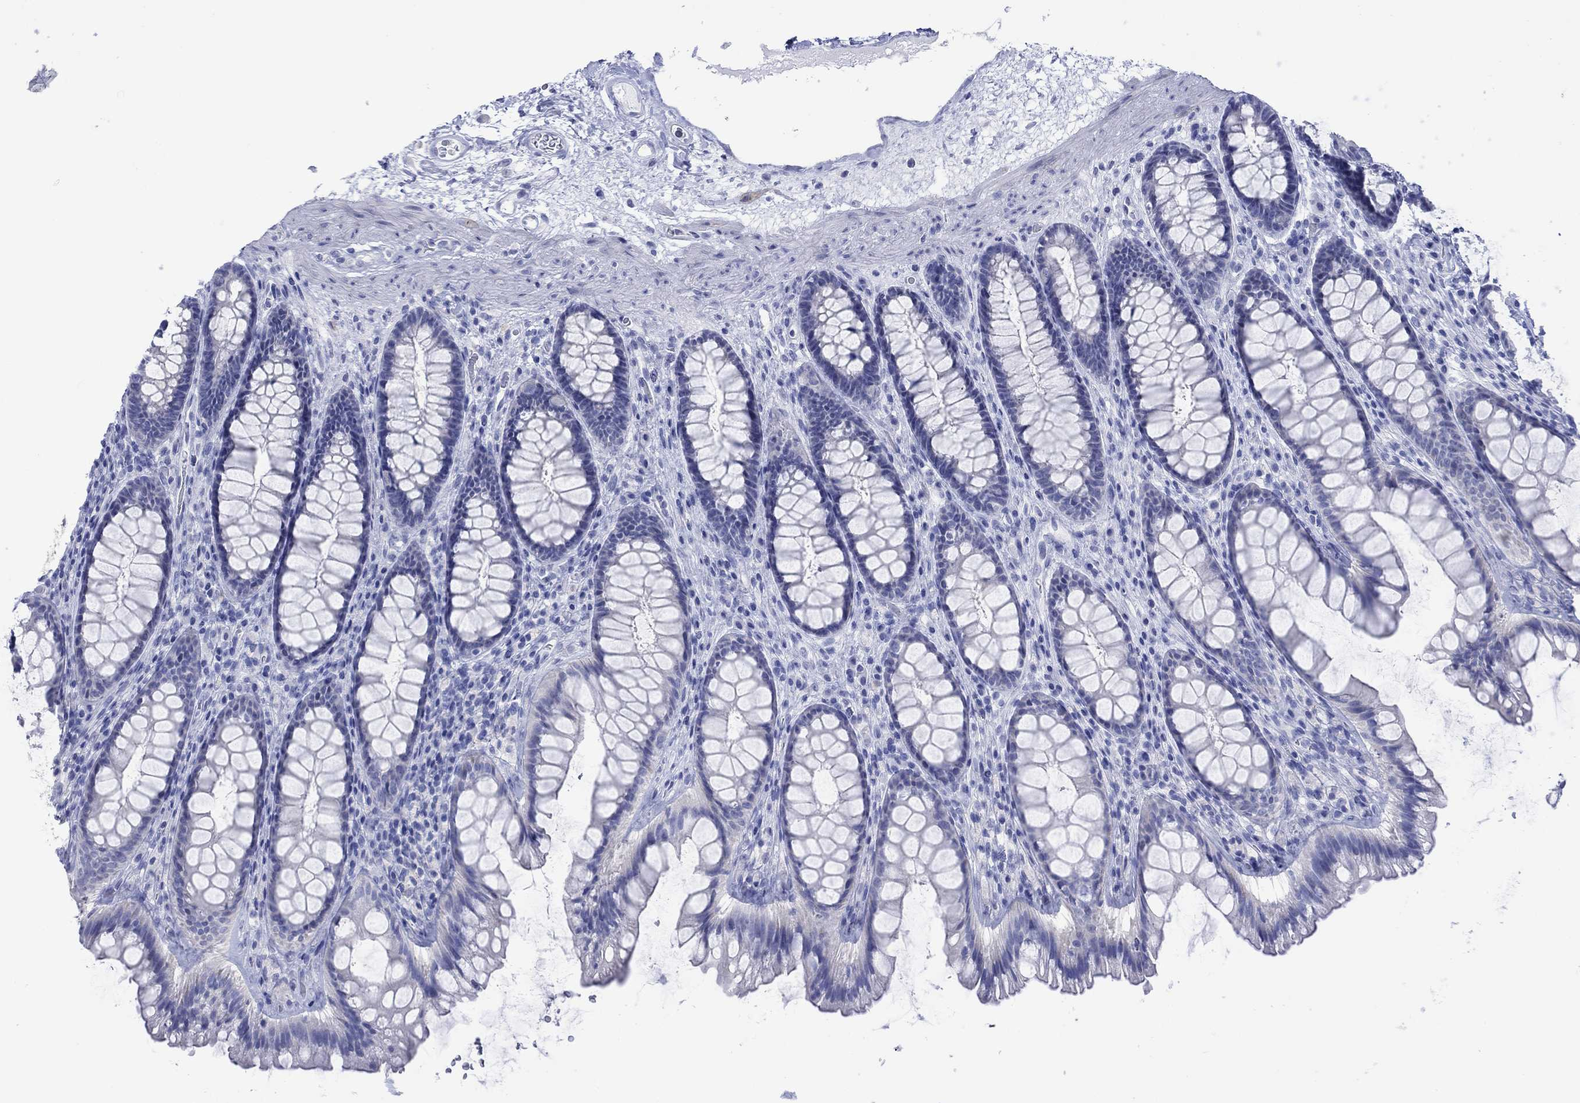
{"staining": {"intensity": "negative", "quantity": "none", "location": "none"}, "tissue": "rectum", "cell_type": "Glandular cells", "image_type": "normal", "snomed": [{"axis": "morphology", "description": "Normal tissue, NOS"}, {"axis": "topography", "description": "Rectum"}], "caption": "An immunohistochemistry (IHC) image of unremarkable rectum is shown. There is no staining in glandular cells of rectum.", "gene": "MLANA", "patient": {"sex": "male", "age": 72}}